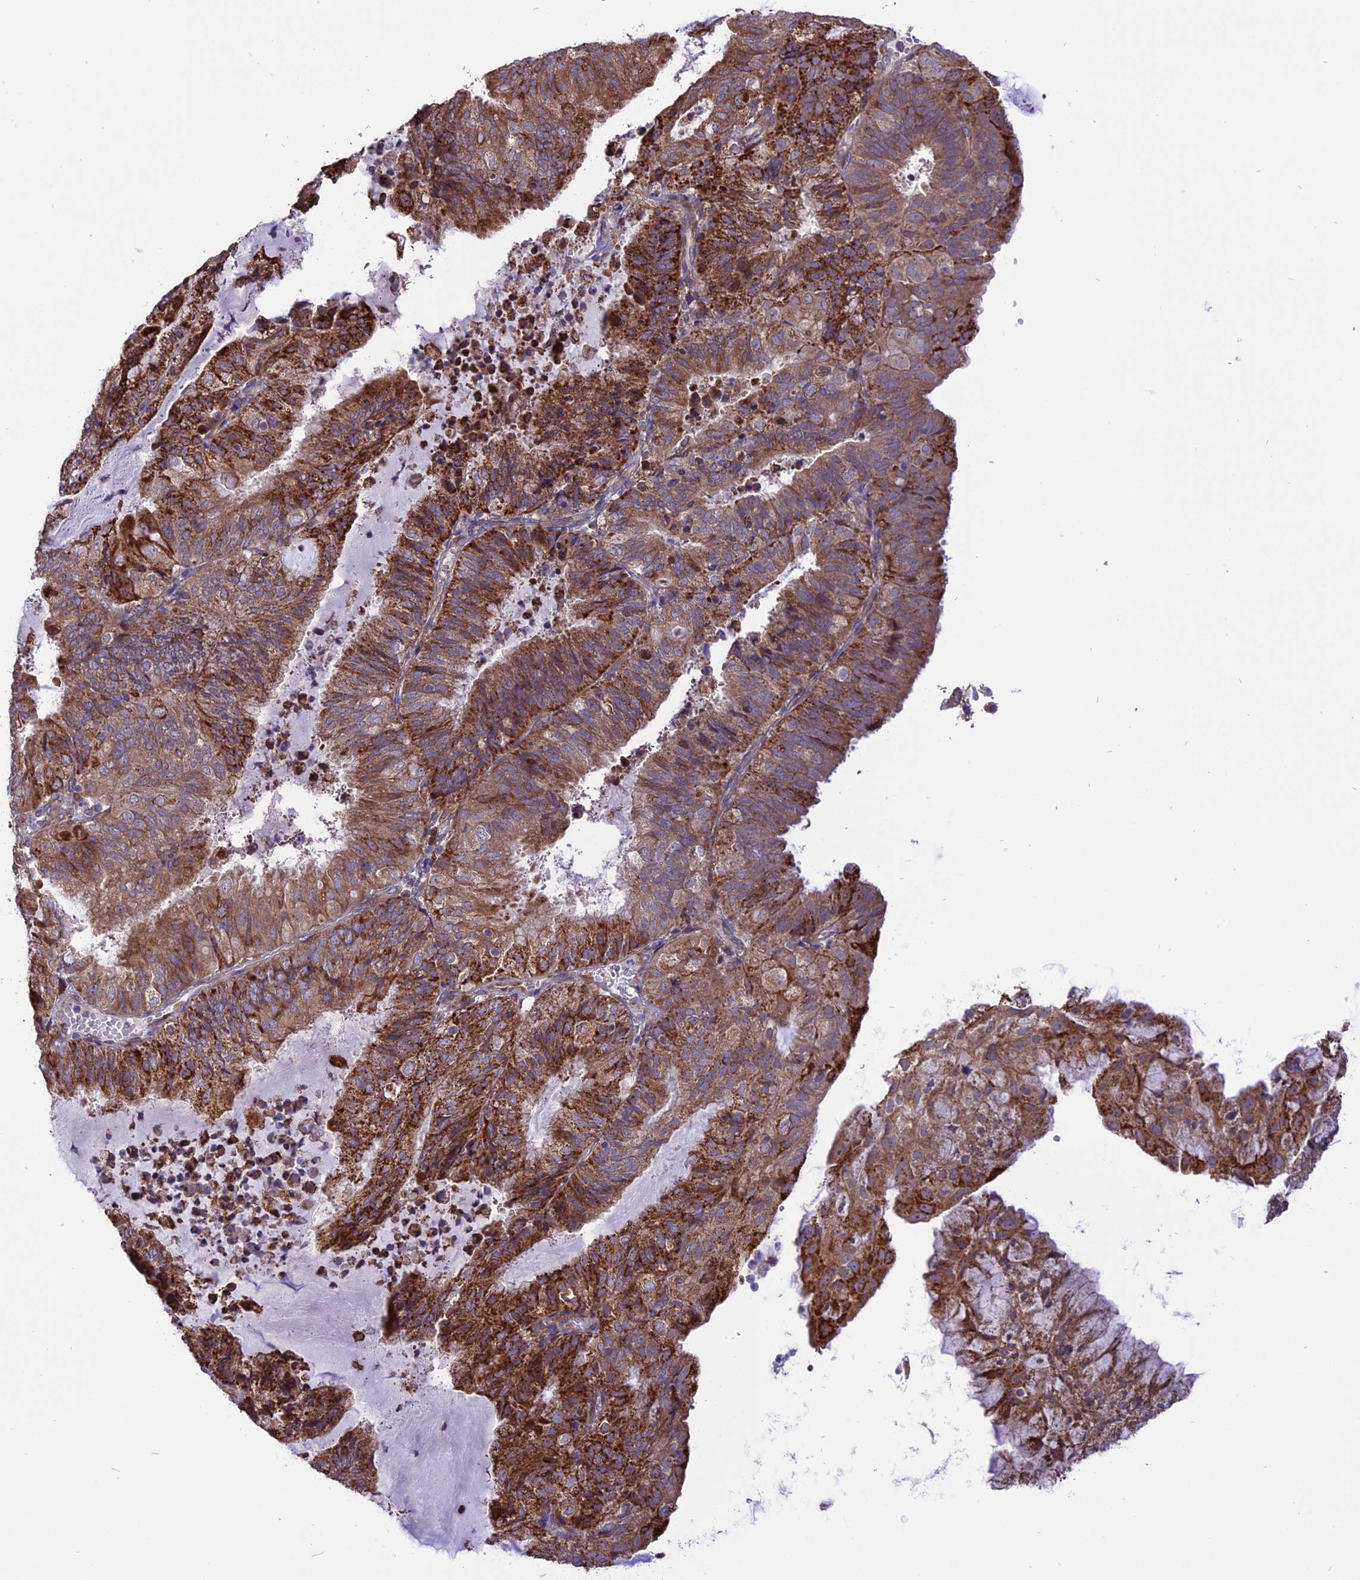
{"staining": {"intensity": "strong", "quantity": ">75%", "location": "cytoplasmic/membranous"}, "tissue": "endometrial cancer", "cell_type": "Tumor cells", "image_type": "cancer", "snomed": [{"axis": "morphology", "description": "Adenocarcinoma, NOS"}, {"axis": "topography", "description": "Endometrium"}], "caption": "Immunohistochemical staining of endometrial cancer demonstrates strong cytoplasmic/membranous protein expression in approximately >75% of tumor cells.", "gene": "ARMCX6", "patient": {"sex": "female", "age": 81}}